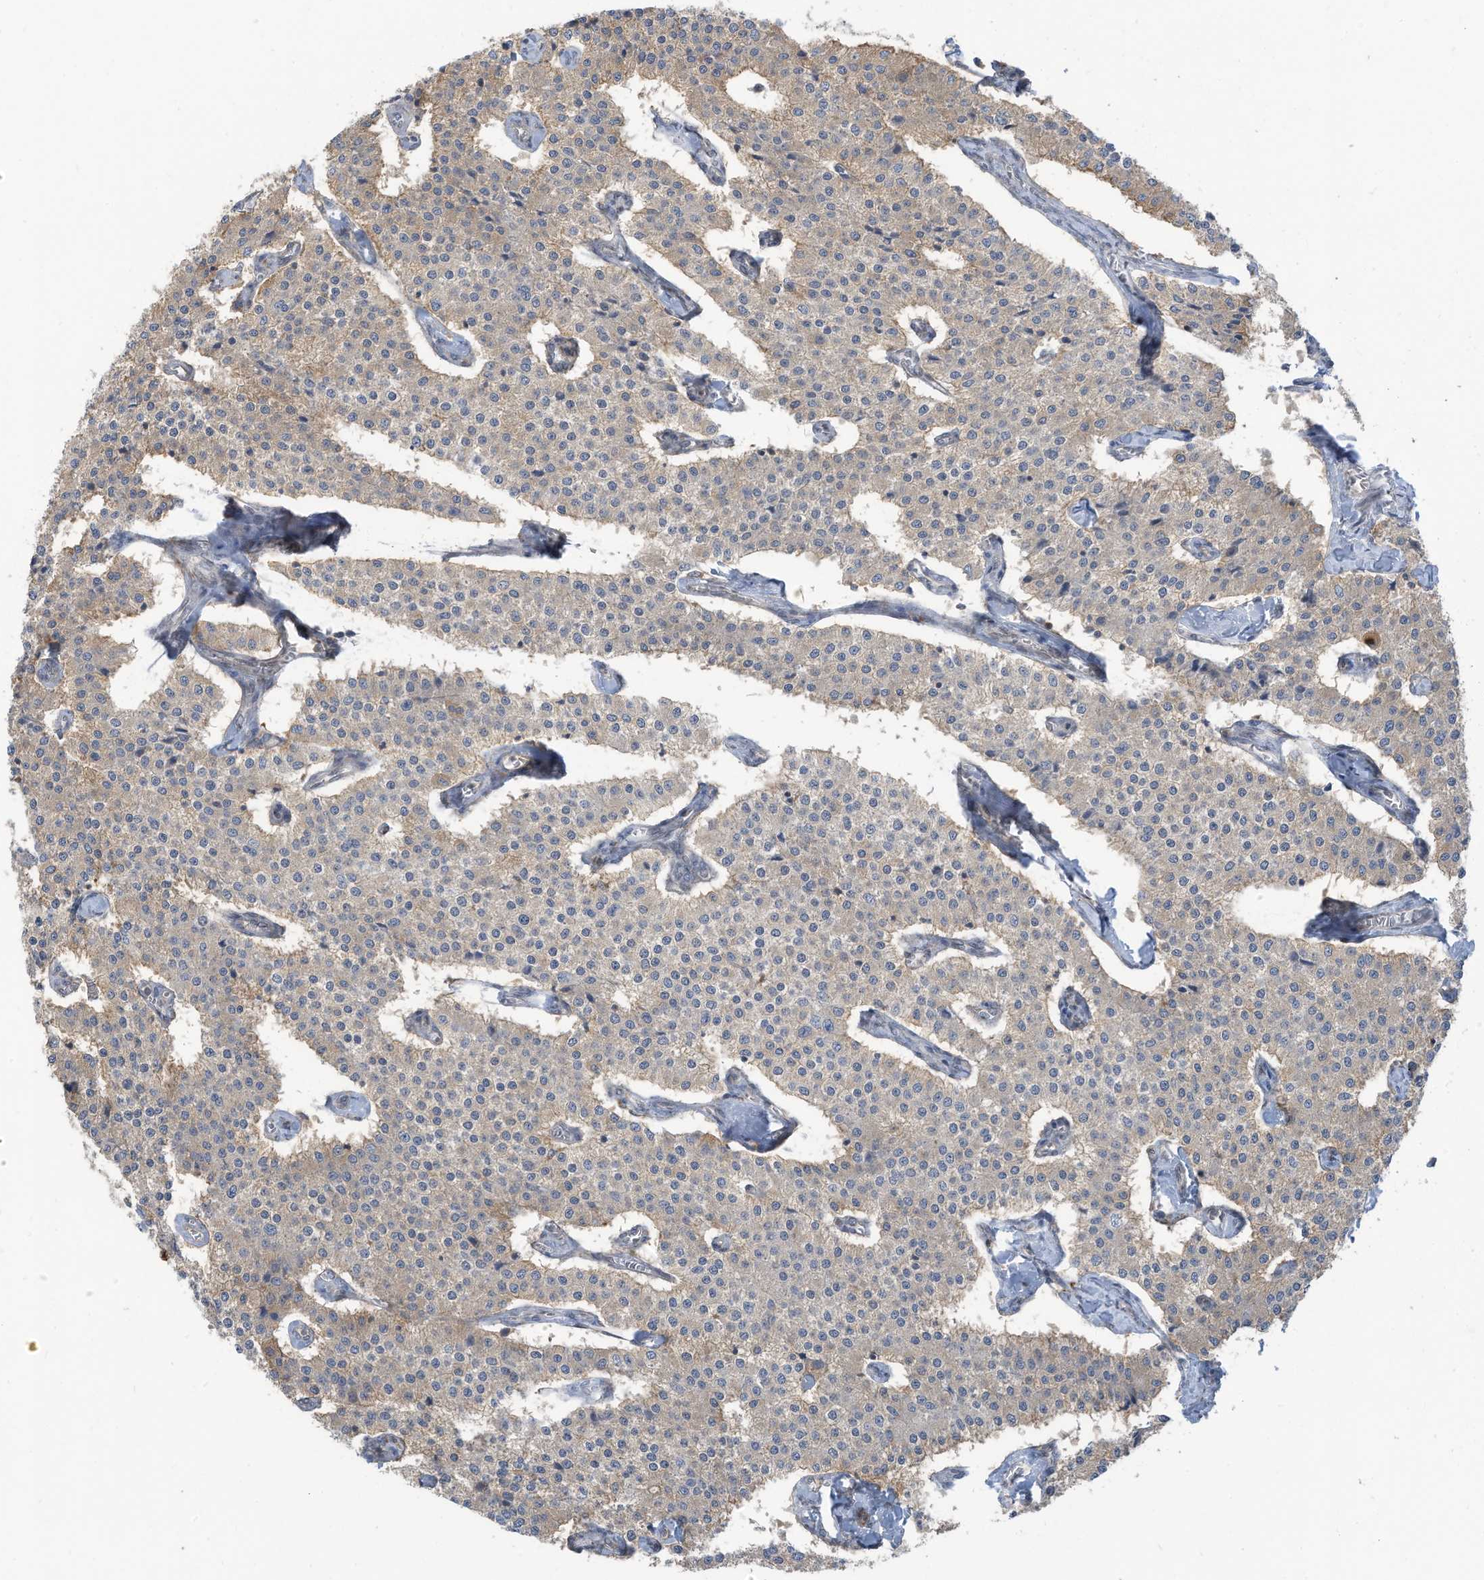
{"staining": {"intensity": "weak", "quantity": "<25%", "location": "cytoplasmic/membranous"}, "tissue": "carcinoid", "cell_type": "Tumor cells", "image_type": "cancer", "snomed": [{"axis": "morphology", "description": "Carcinoid, malignant, NOS"}, {"axis": "topography", "description": "Colon"}], "caption": "Tumor cells show no significant protein staining in carcinoid.", "gene": "DZIP3", "patient": {"sex": "female", "age": 52}}